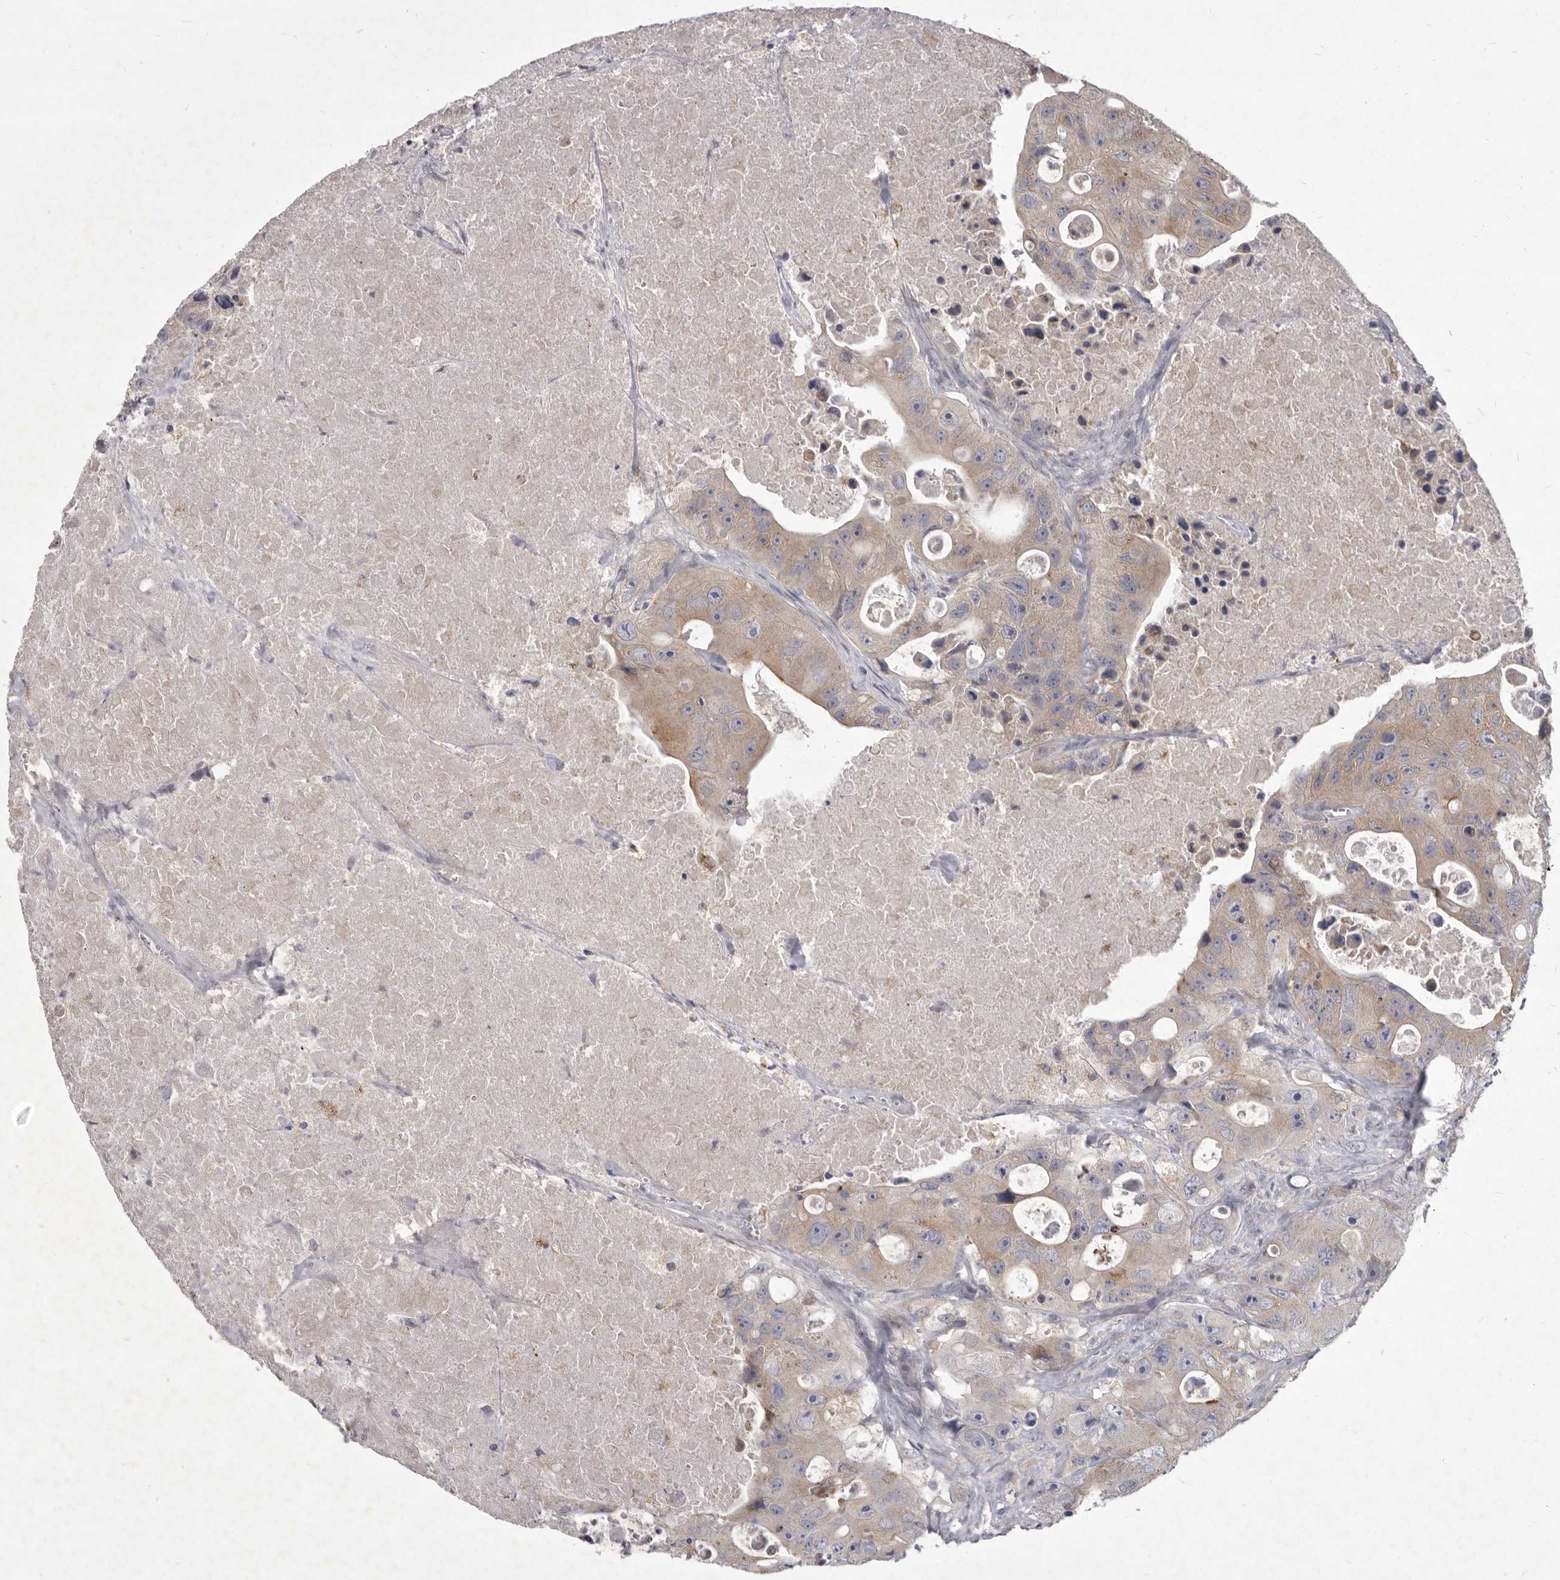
{"staining": {"intensity": "moderate", "quantity": "25%-75%", "location": "cytoplasmic/membranous"}, "tissue": "colorectal cancer", "cell_type": "Tumor cells", "image_type": "cancer", "snomed": [{"axis": "morphology", "description": "Adenocarcinoma, NOS"}, {"axis": "topography", "description": "Colon"}], "caption": "The histopathology image shows staining of adenocarcinoma (colorectal), revealing moderate cytoplasmic/membranous protein positivity (brown color) within tumor cells.", "gene": "P2RX6", "patient": {"sex": "female", "age": 46}}